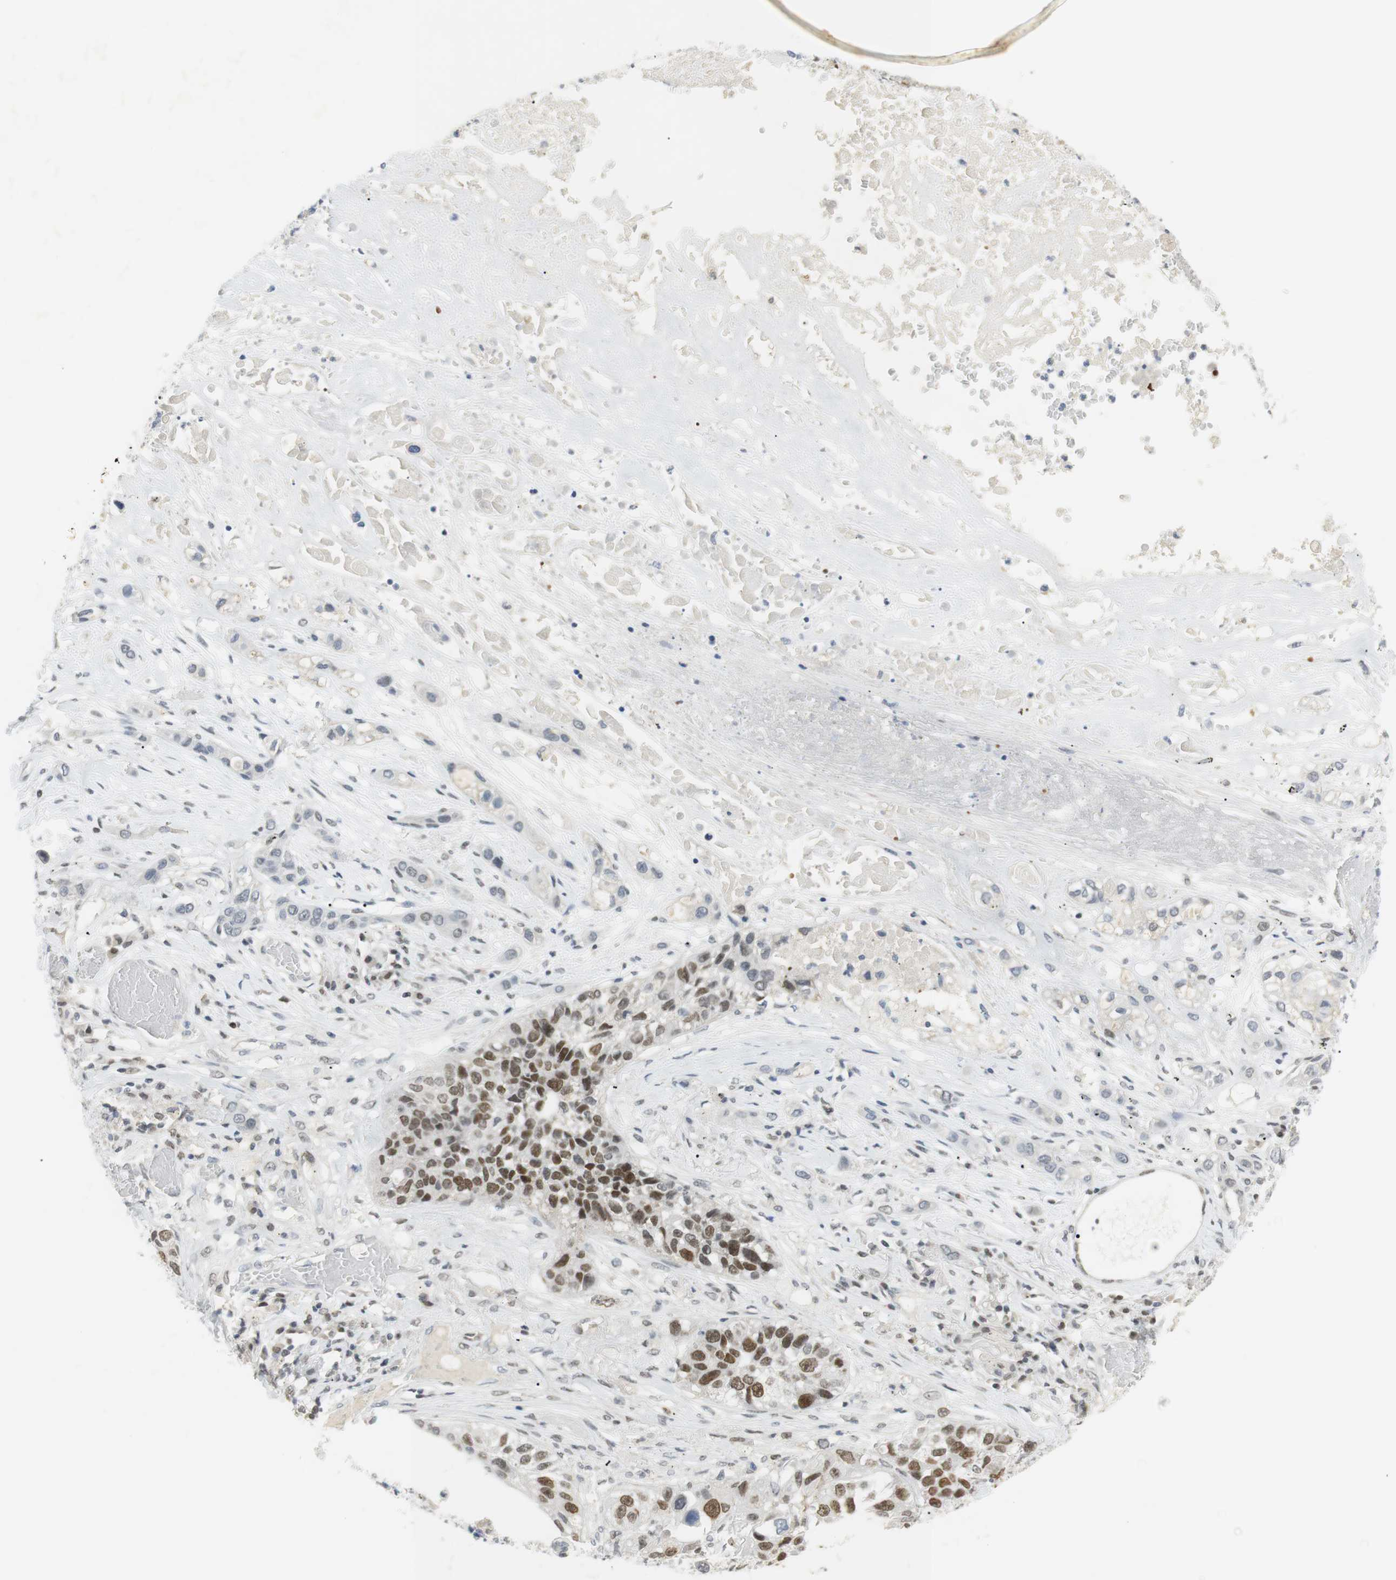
{"staining": {"intensity": "strong", "quantity": "<25%", "location": "nuclear"}, "tissue": "lung cancer", "cell_type": "Tumor cells", "image_type": "cancer", "snomed": [{"axis": "morphology", "description": "Squamous cell carcinoma, NOS"}, {"axis": "topography", "description": "Lung"}], "caption": "Tumor cells demonstrate medium levels of strong nuclear staining in approximately <25% of cells in human lung cancer.", "gene": "BMI1", "patient": {"sex": "male", "age": 71}}